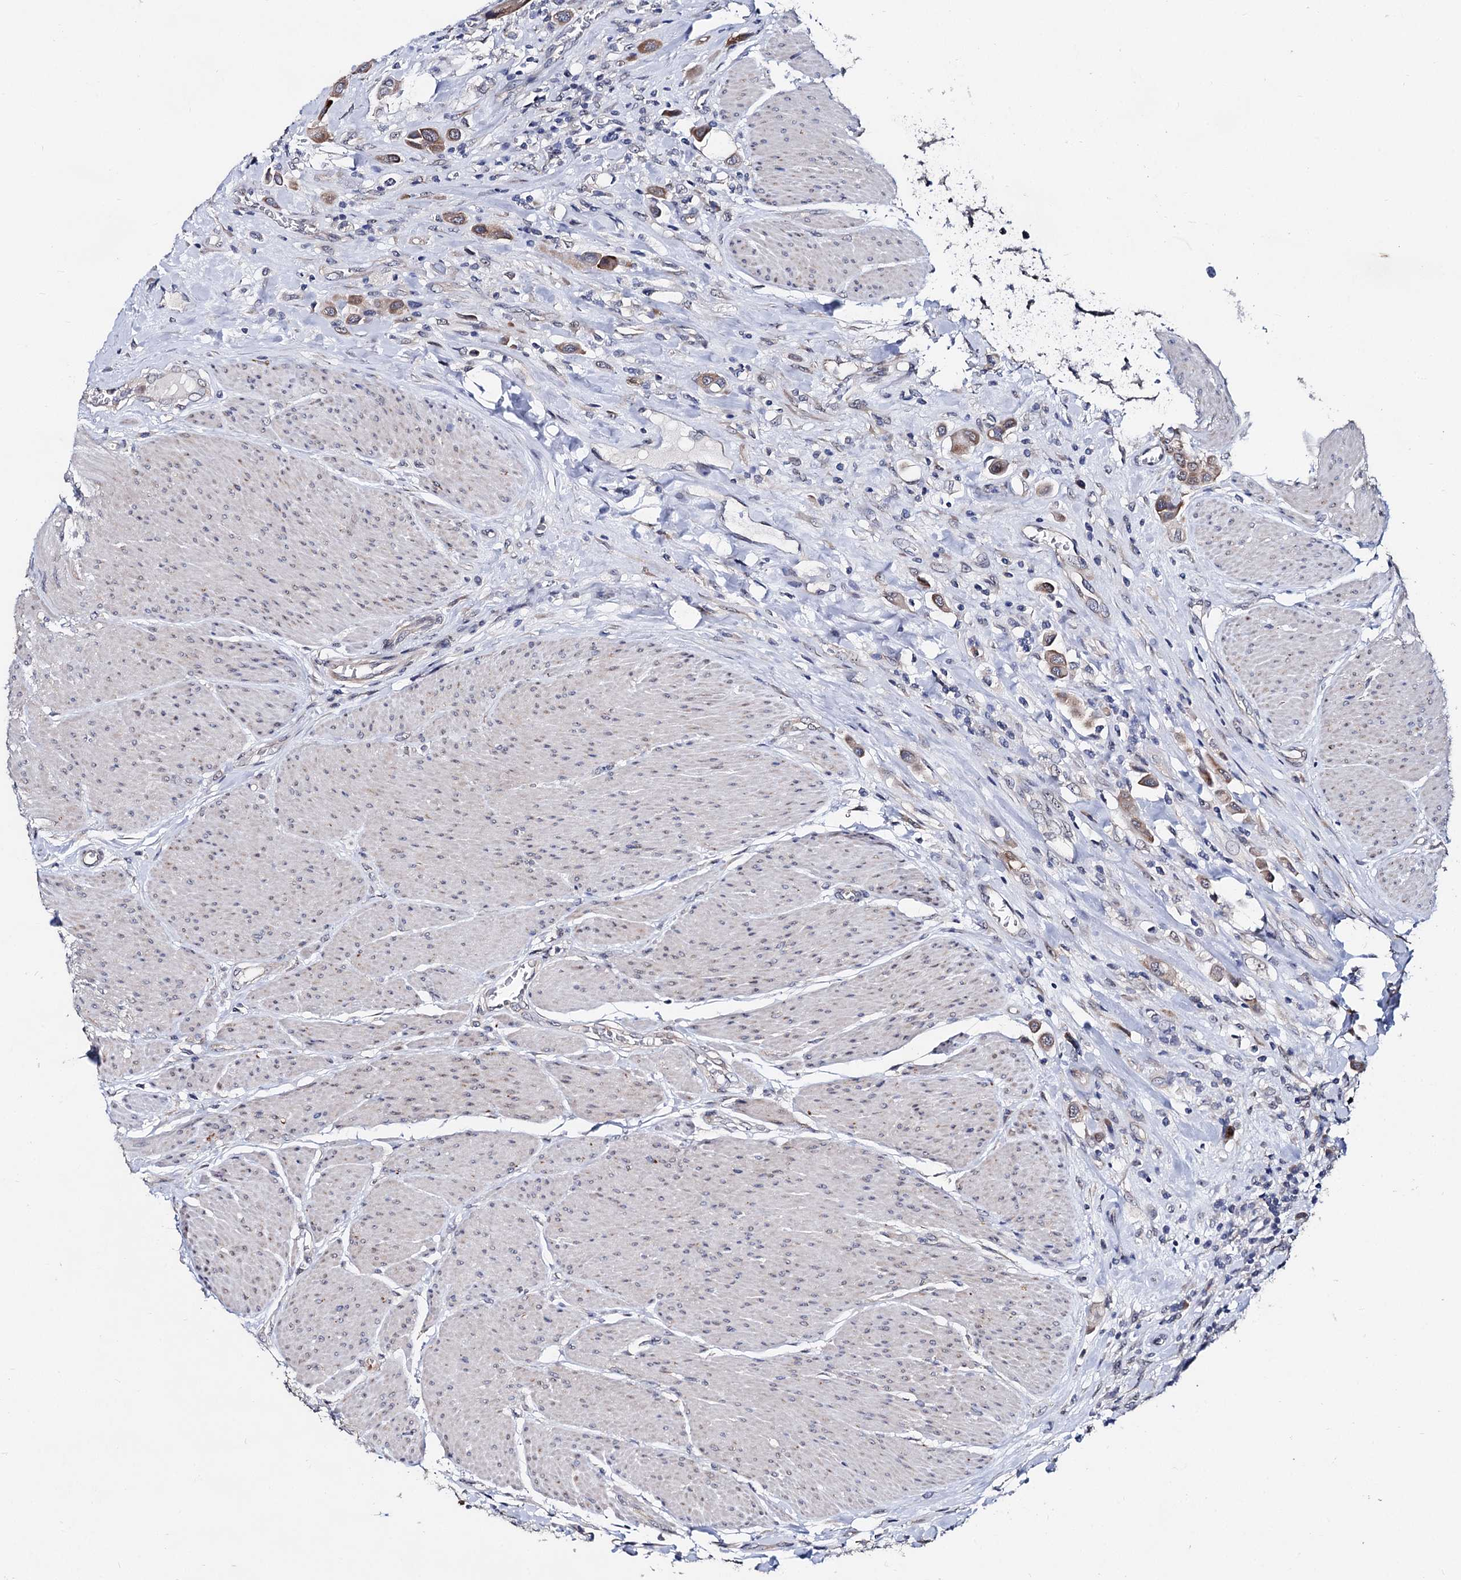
{"staining": {"intensity": "weak", "quantity": "25%-75%", "location": "cytoplasmic/membranous"}, "tissue": "urothelial cancer", "cell_type": "Tumor cells", "image_type": "cancer", "snomed": [{"axis": "morphology", "description": "Urothelial carcinoma, High grade"}, {"axis": "topography", "description": "Urinary bladder"}], "caption": "Urothelial carcinoma (high-grade) stained with immunohistochemistry demonstrates weak cytoplasmic/membranous positivity in about 25%-75% of tumor cells.", "gene": "CAPRIN2", "patient": {"sex": "male", "age": 50}}